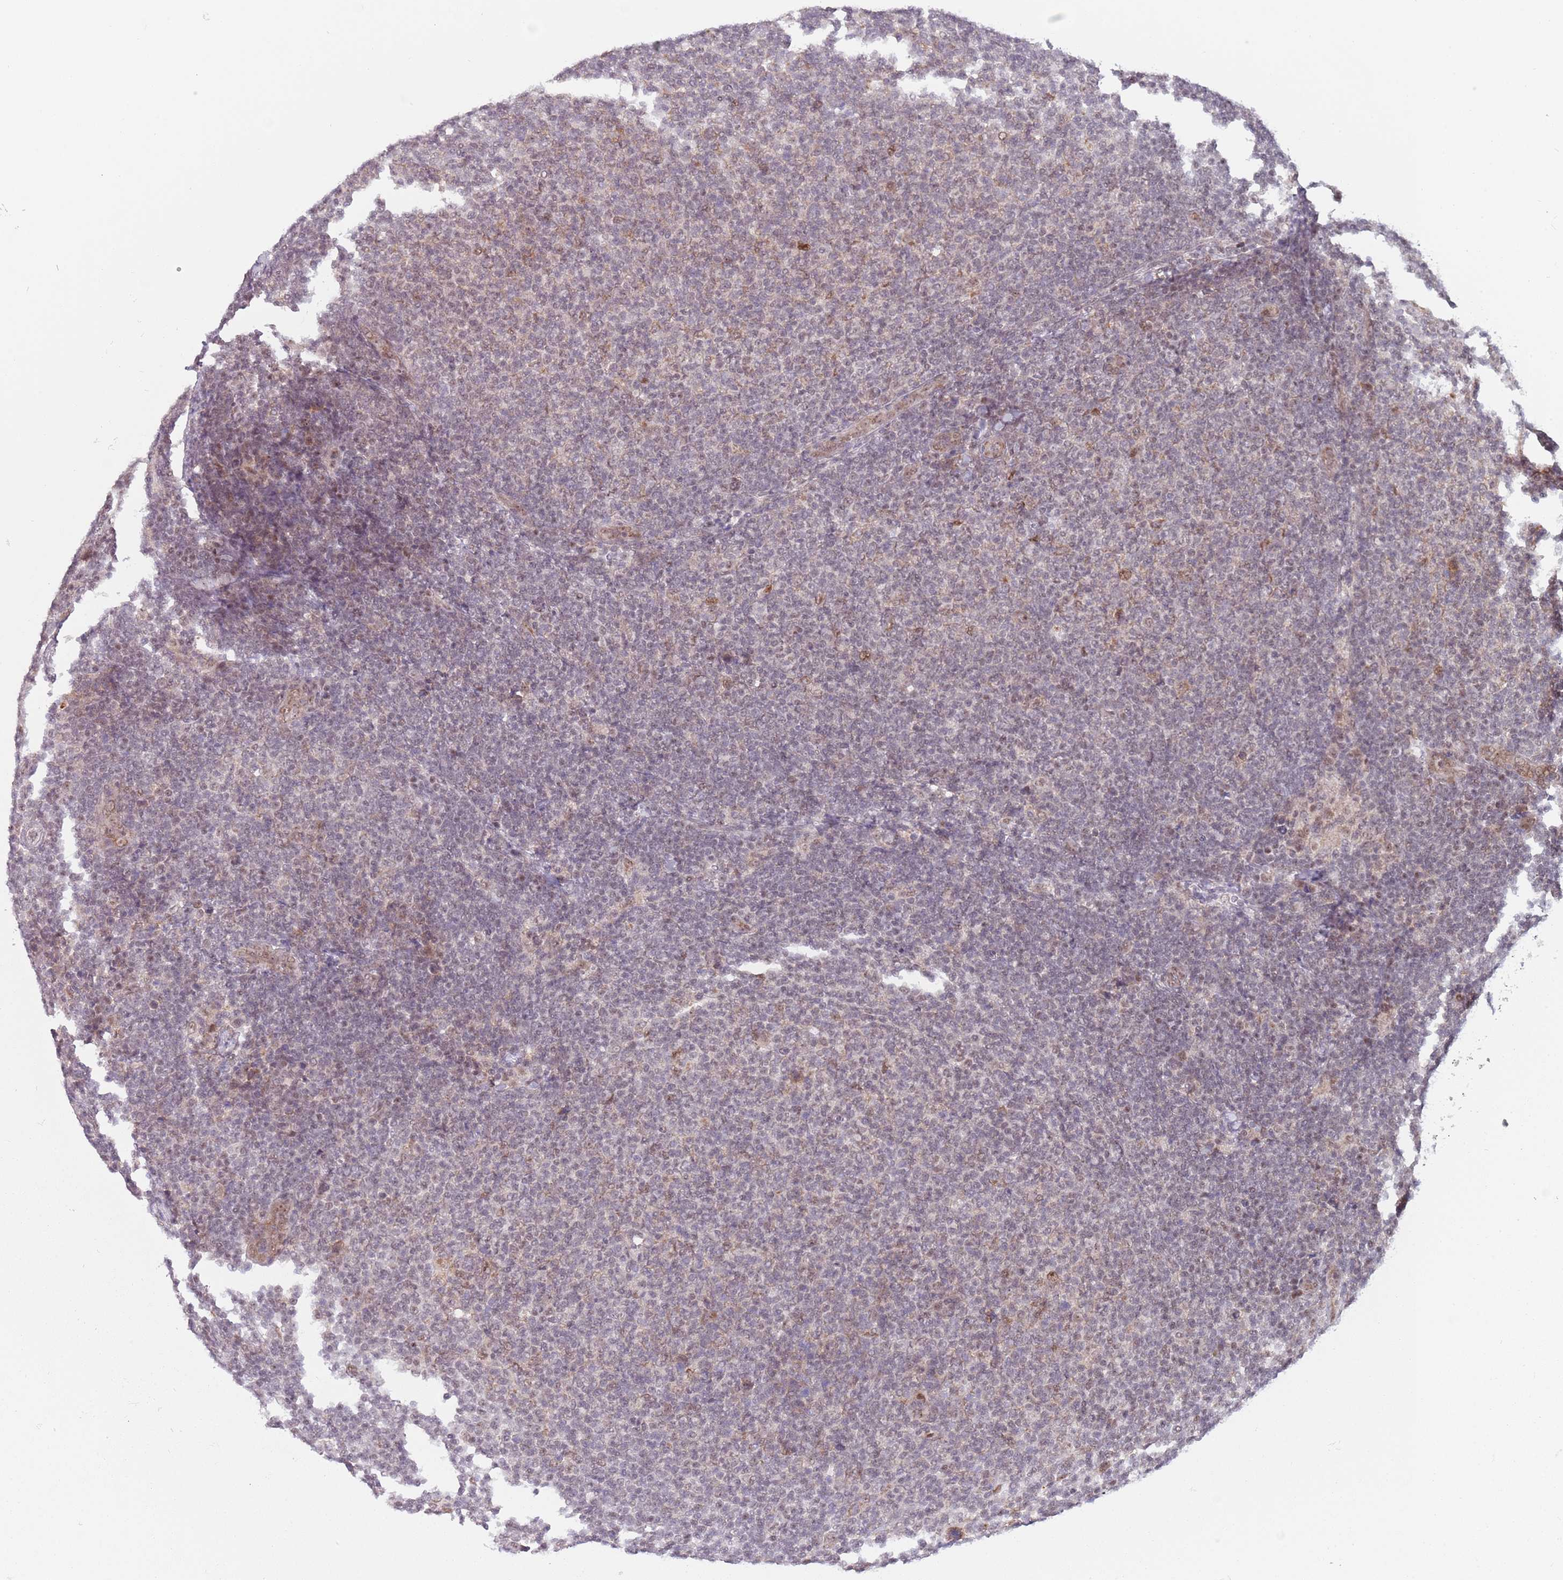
{"staining": {"intensity": "weak", "quantity": "<25%", "location": "nuclear"}, "tissue": "lymphoma", "cell_type": "Tumor cells", "image_type": "cancer", "snomed": [{"axis": "morphology", "description": "Malignant lymphoma, non-Hodgkin's type, Low grade"}, {"axis": "topography", "description": "Lymph node"}], "caption": "A photomicrograph of low-grade malignant lymphoma, non-Hodgkin's type stained for a protein shows no brown staining in tumor cells. The staining is performed using DAB brown chromogen with nuclei counter-stained in using hematoxylin.", "gene": "SLC25A32", "patient": {"sex": "male", "age": 66}}